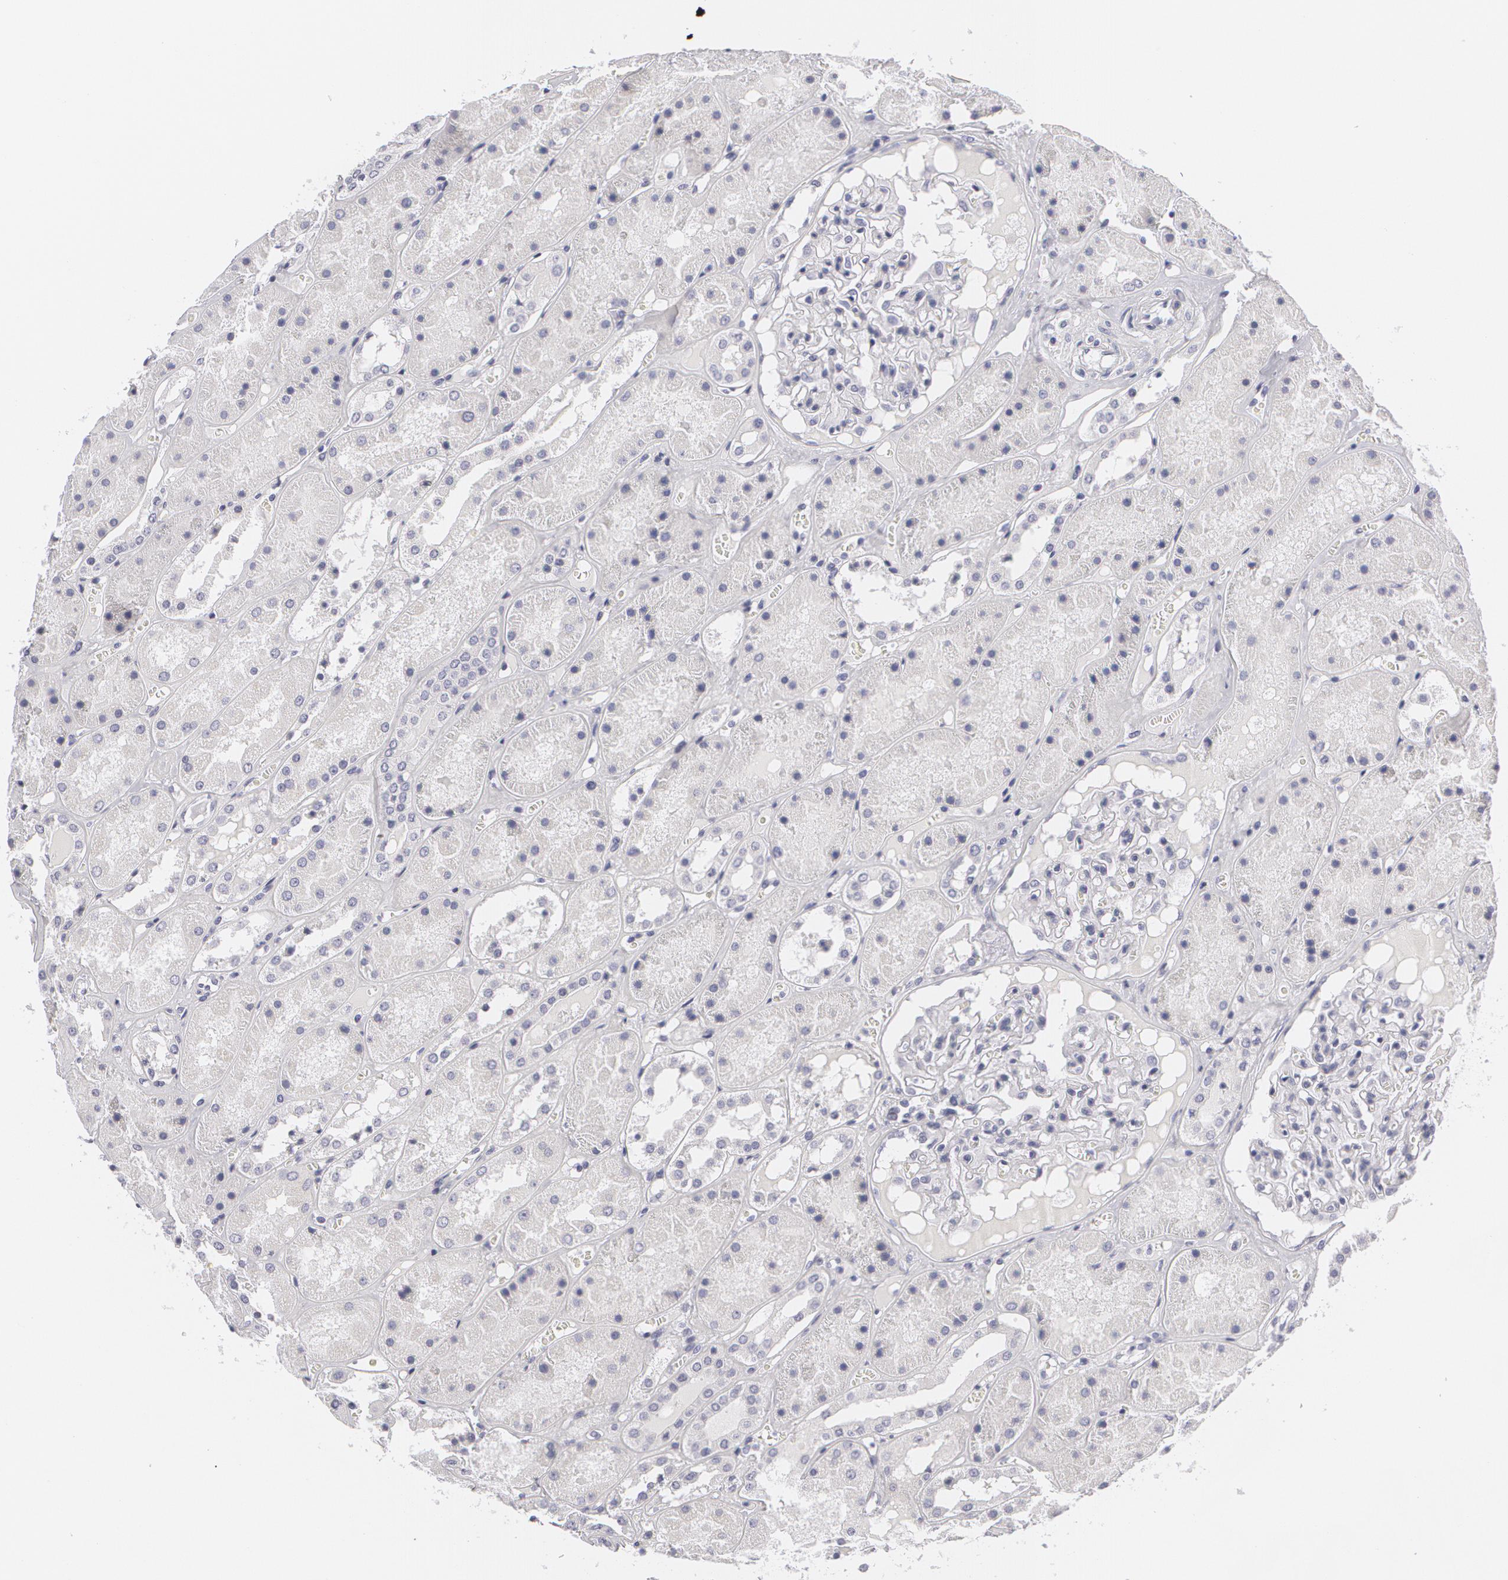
{"staining": {"intensity": "negative", "quantity": "none", "location": "none"}, "tissue": "kidney", "cell_type": "Cells in glomeruli", "image_type": "normal", "snomed": [{"axis": "morphology", "description": "Normal tissue, NOS"}, {"axis": "topography", "description": "Kidney"}], "caption": "Kidney stained for a protein using immunohistochemistry displays no expression cells in glomeruli.", "gene": "MBNL3", "patient": {"sex": "male", "age": 36}}